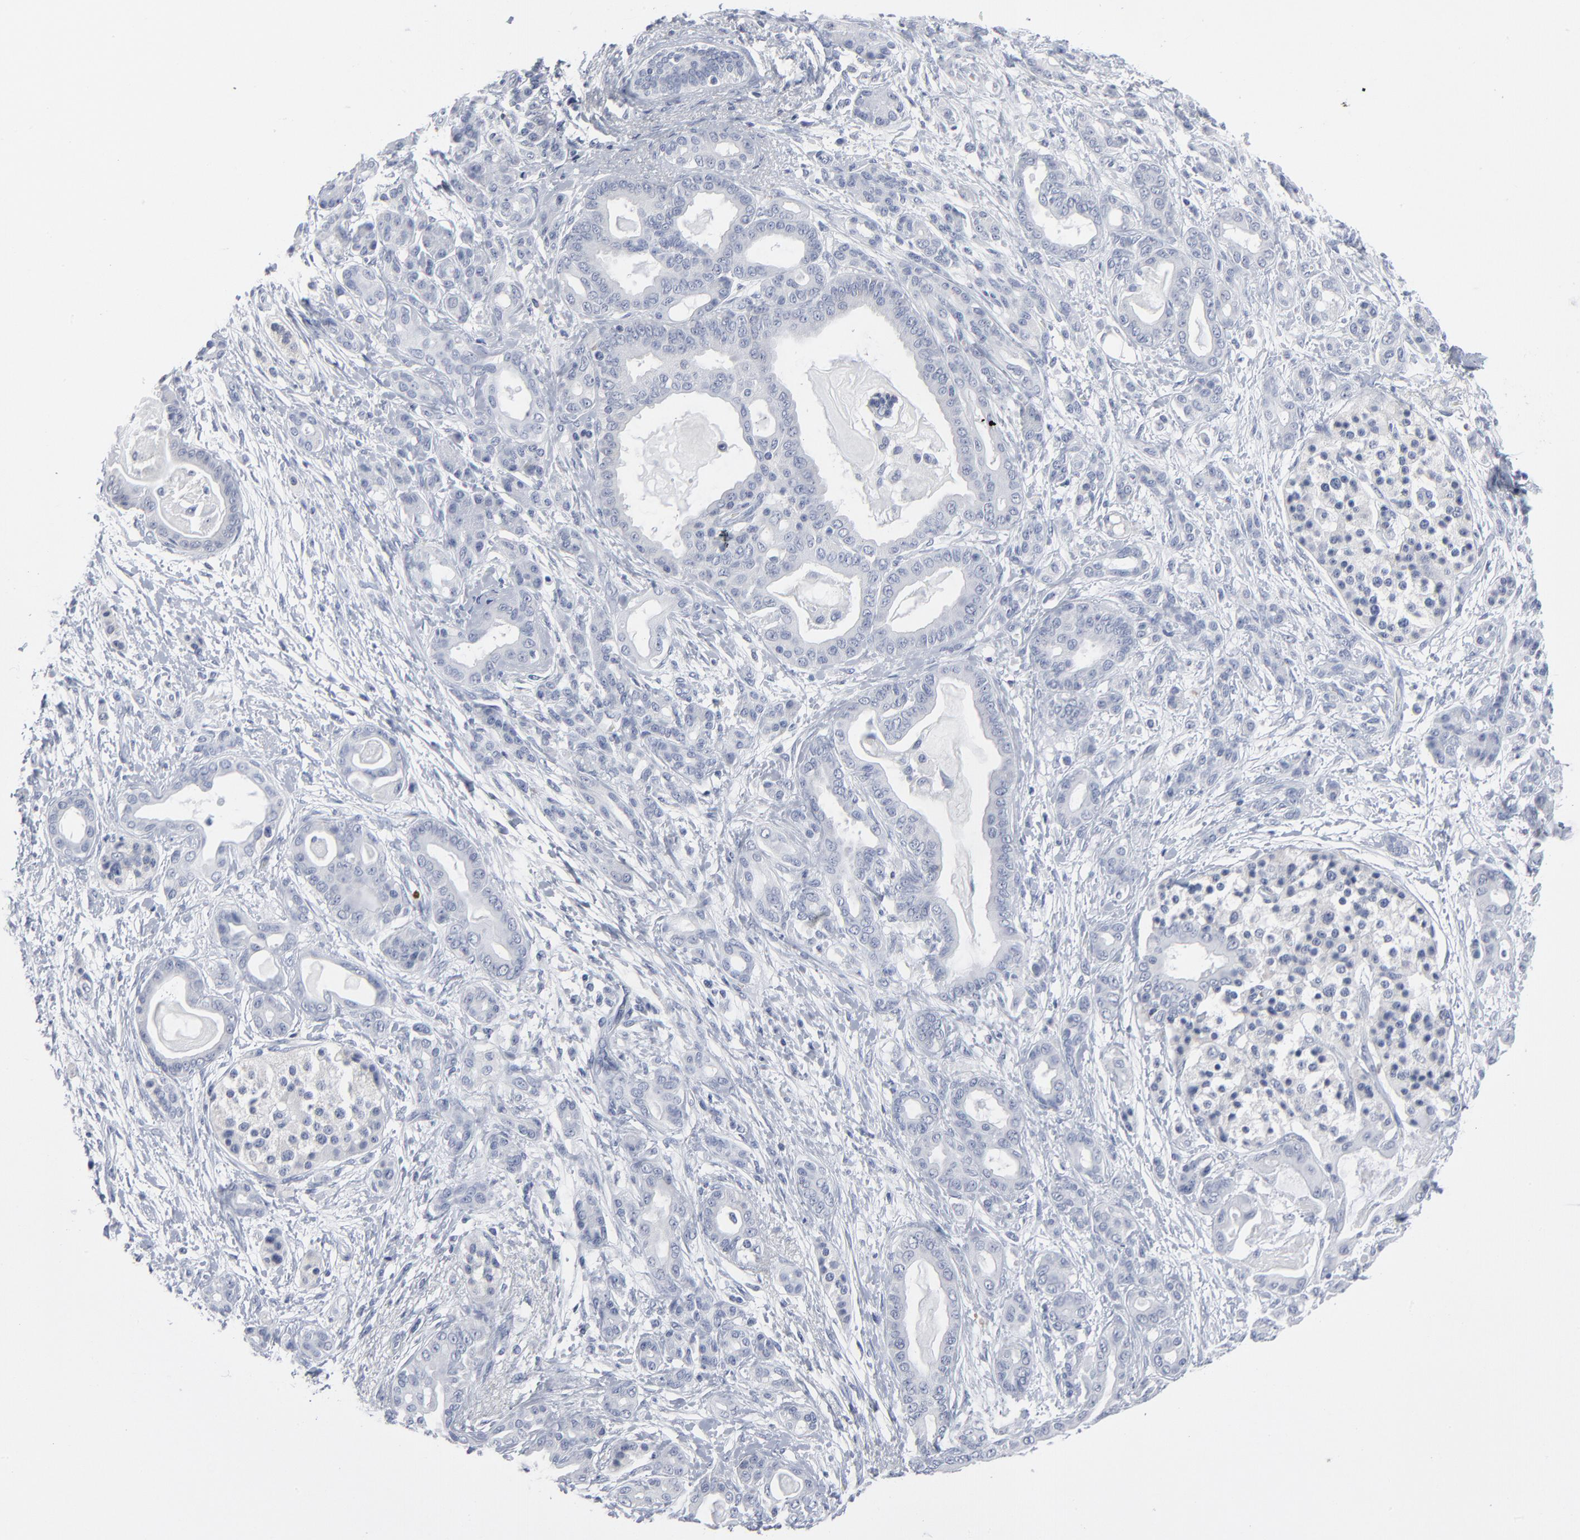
{"staining": {"intensity": "negative", "quantity": "none", "location": "none"}, "tissue": "pancreatic cancer", "cell_type": "Tumor cells", "image_type": "cancer", "snomed": [{"axis": "morphology", "description": "Adenocarcinoma, NOS"}, {"axis": "topography", "description": "Pancreas"}], "caption": "Protein analysis of pancreatic adenocarcinoma demonstrates no significant positivity in tumor cells.", "gene": "PAGE1", "patient": {"sex": "male", "age": 63}}